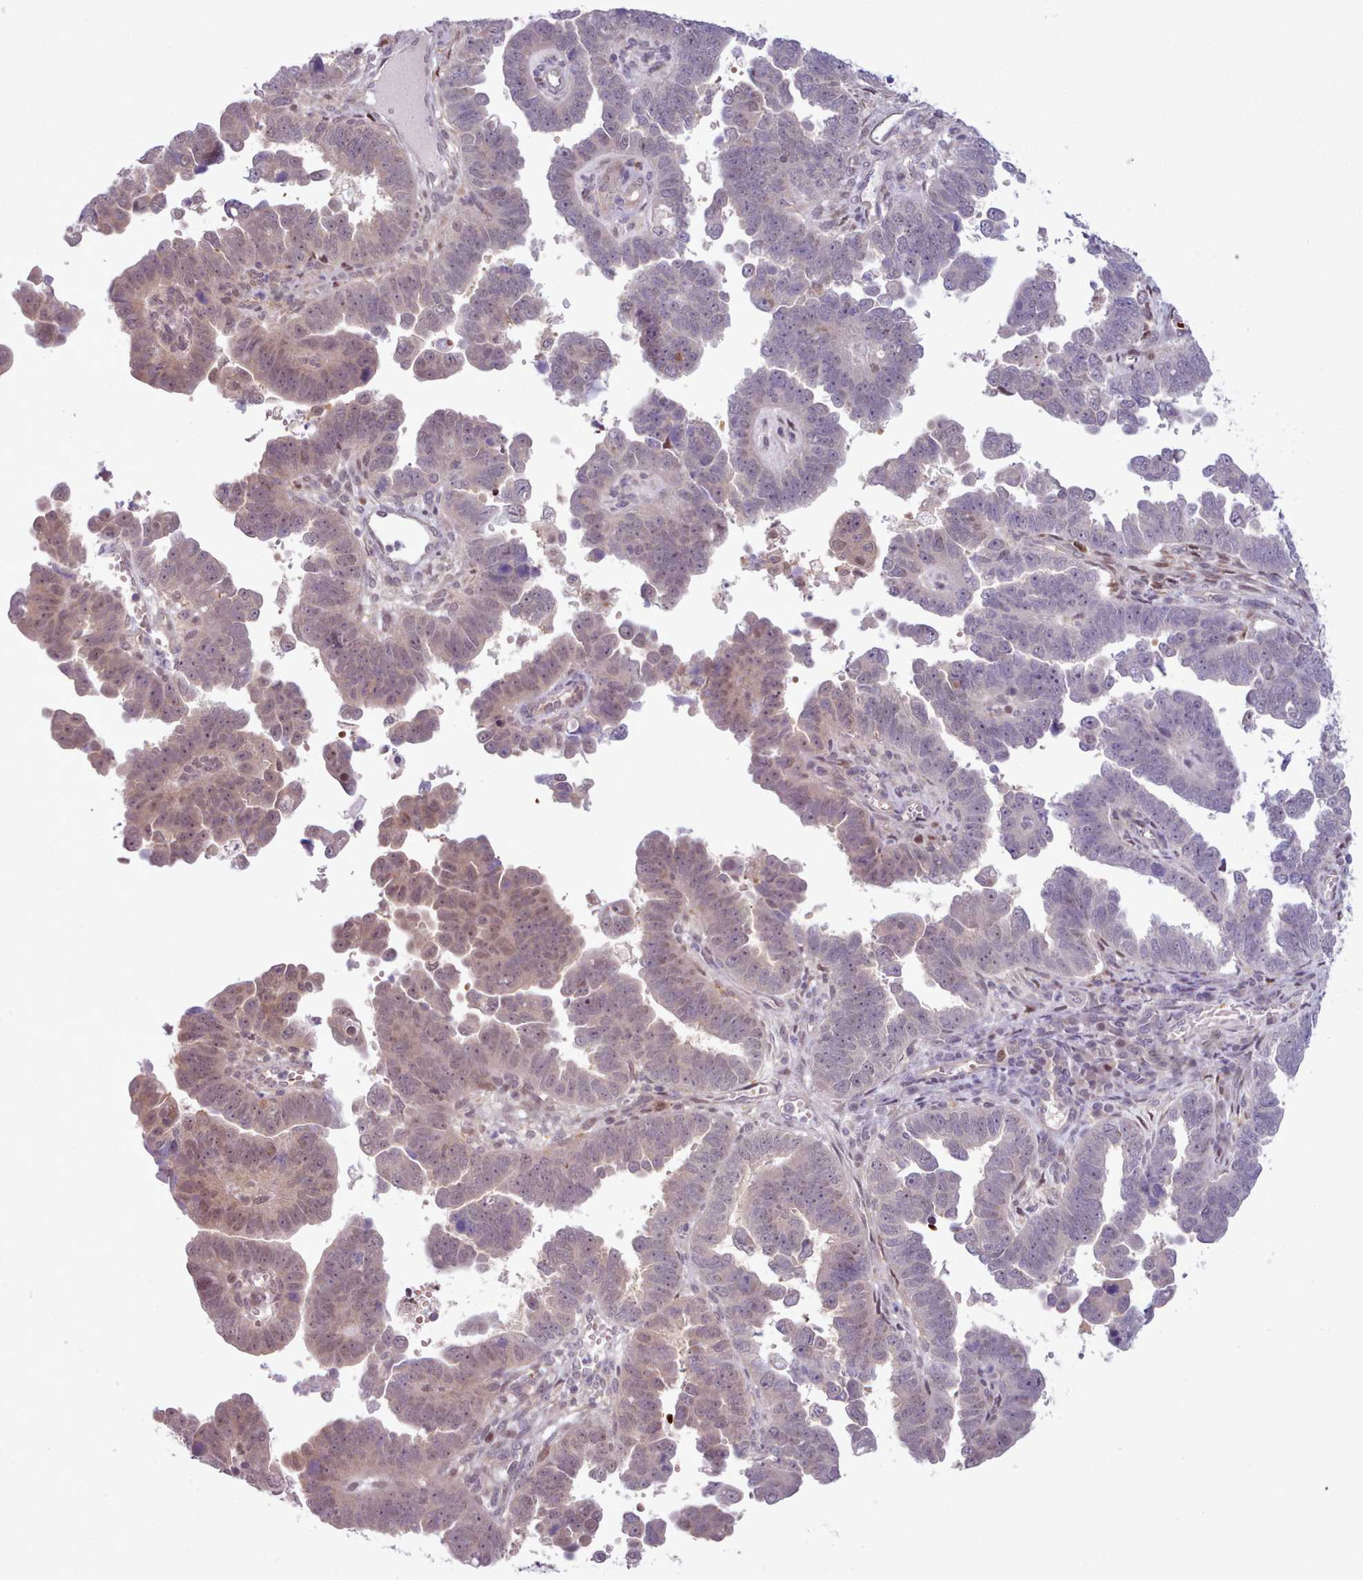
{"staining": {"intensity": "weak", "quantity": "25%-75%", "location": "nuclear"}, "tissue": "endometrial cancer", "cell_type": "Tumor cells", "image_type": "cancer", "snomed": [{"axis": "morphology", "description": "Adenocarcinoma, NOS"}, {"axis": "topography", "description": "Endometrium"}], "caption": "Protein staining exhibits weak nuclear expression in approximately 25%-75% of tumor cells in endometrial cancer. Immunohistochemistry (ihc) stains the protein of interest in brown and the nuclei are stained blue.", "gene": "KBTBD7", "patient": {"sex": "female", "age": 75}}